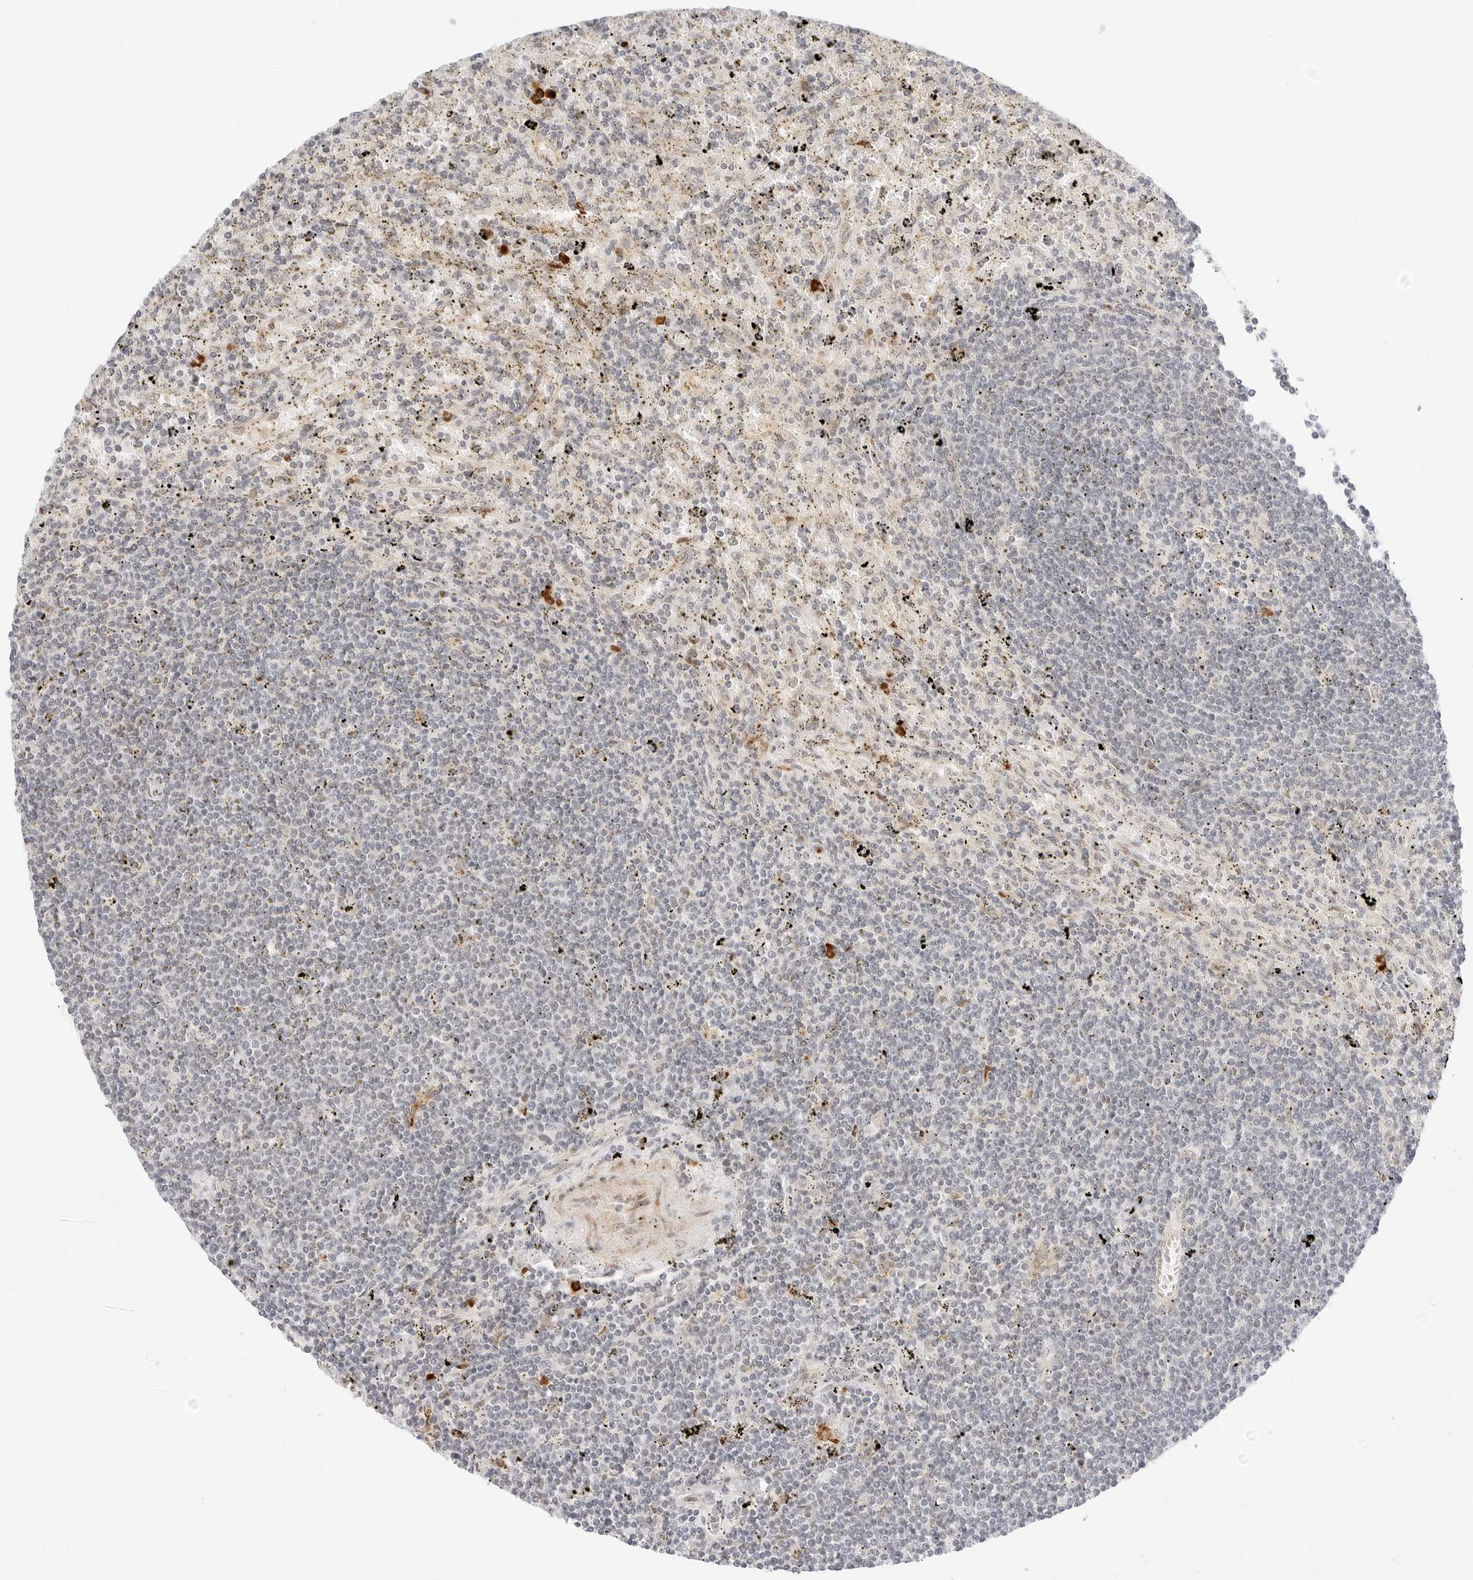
{"staining": {"intensity": "negative", "quantity": "none", "location": "none"}, "tissue": "lymphoma", "cell_type": "Tumor cells", "image_type": "cancer", "snomed": [{"axis": "morphology", "description": "Malignant lymphoma, non-Hodgkin's type, Low grade"}, {"axis": "topography", "description": "Spleen"}], "caption": "This is an immunohistochemistry (IHC) photomicrograph of malignant lymphoma, non-Hodgkin's type (low-grade). There is no expression in tumor cells.", "gene": "TEKT2", "patient": {"sex": "male", "age": 76}}